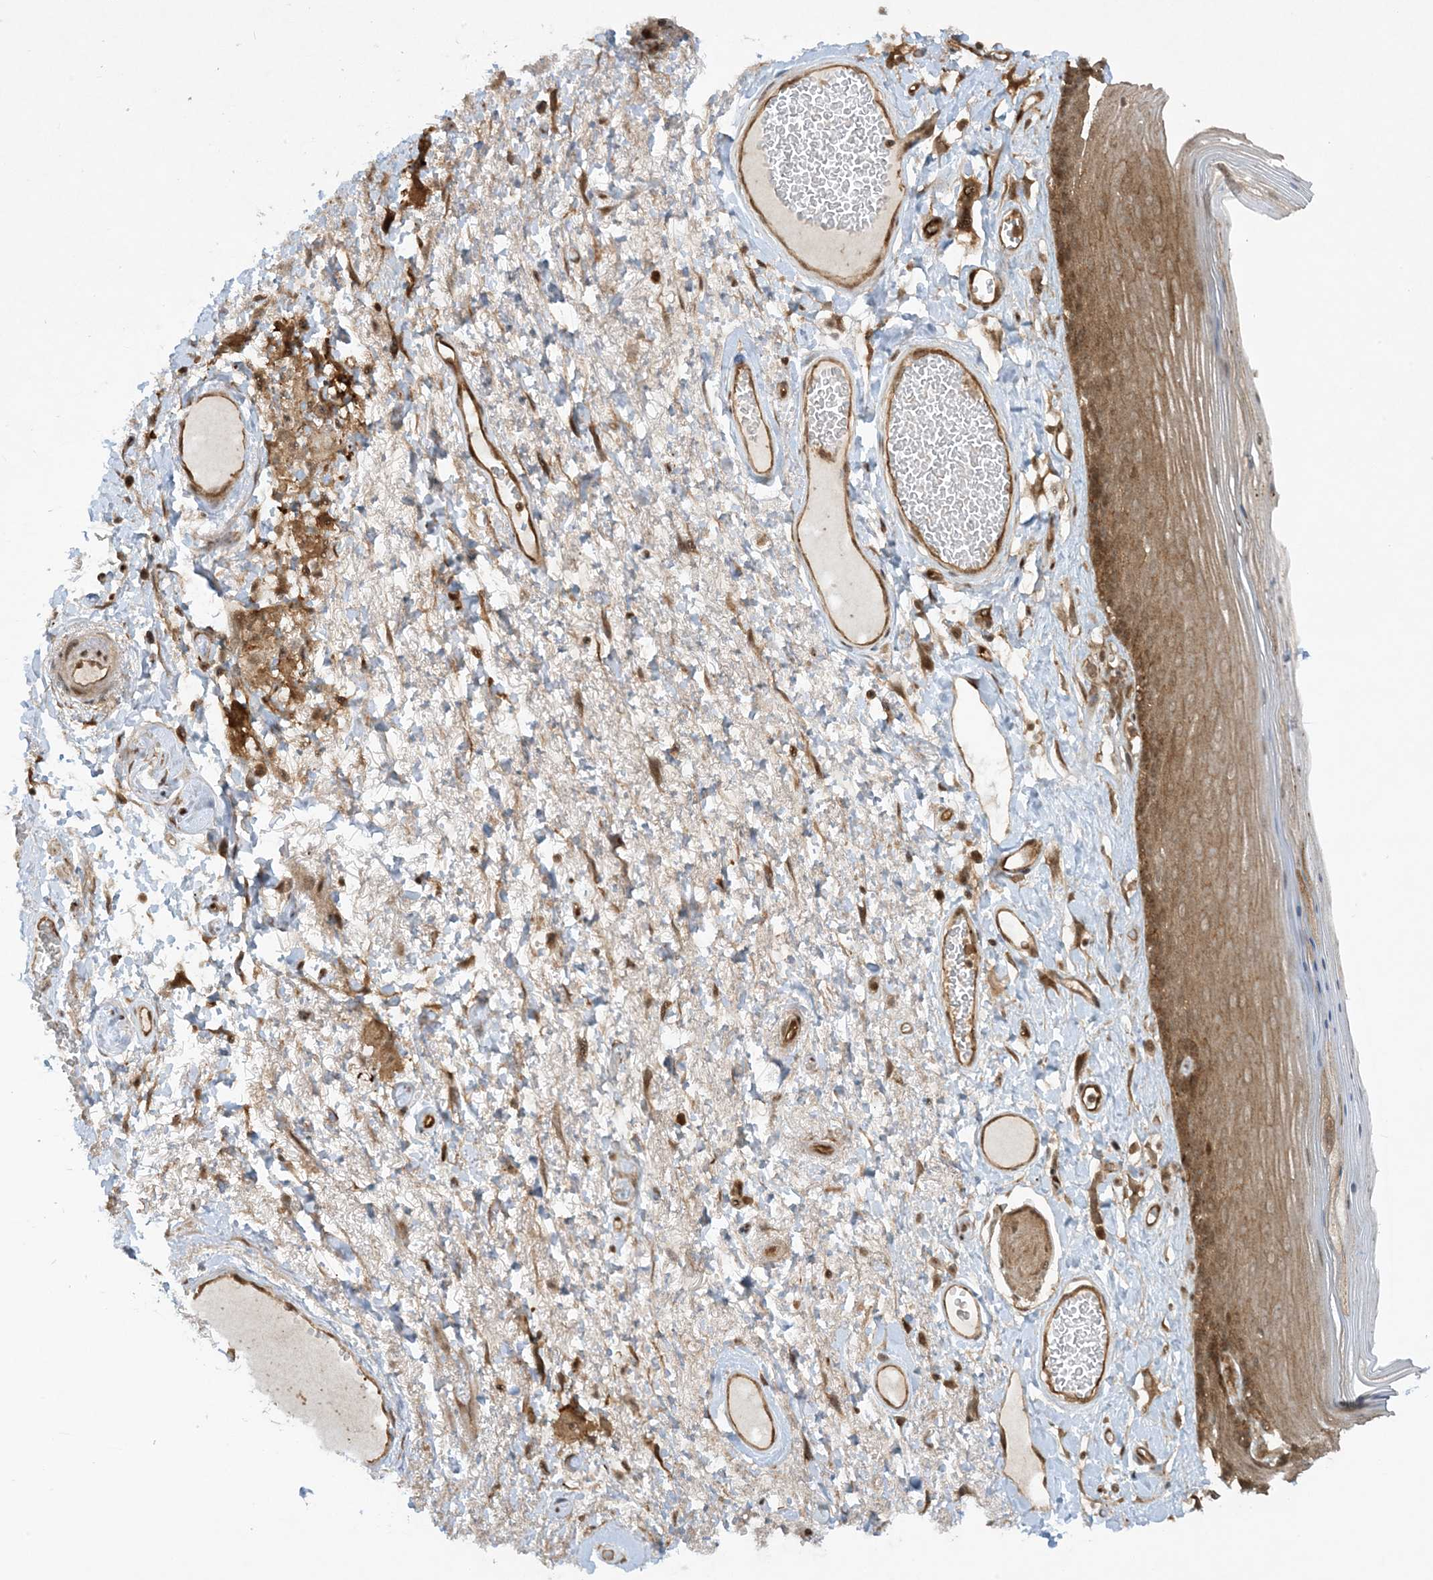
{"staining": {"intensity": "moderate", "quantity": ">75%", "location": "cytoplasmic/membranous,nuclear"}, "tissue": "skin", "cell_type": "Epidermal cells", "image_type": "normal", "snomed": [{"axis": "morphology", "description": "Normal tissue, NOS"}, {"axis": "topography", "description": "Anal"}], "caption": "Immunohistochemistry histopathology image of normal human skin stained for a protein (brown), which reveals medium levels of moderate cytoplasmic/membranous,nuclear positivity in approximately >75% of epidermal cells.", "gene": "CERT1", "patient": {"sex": "male", "age": 69}}